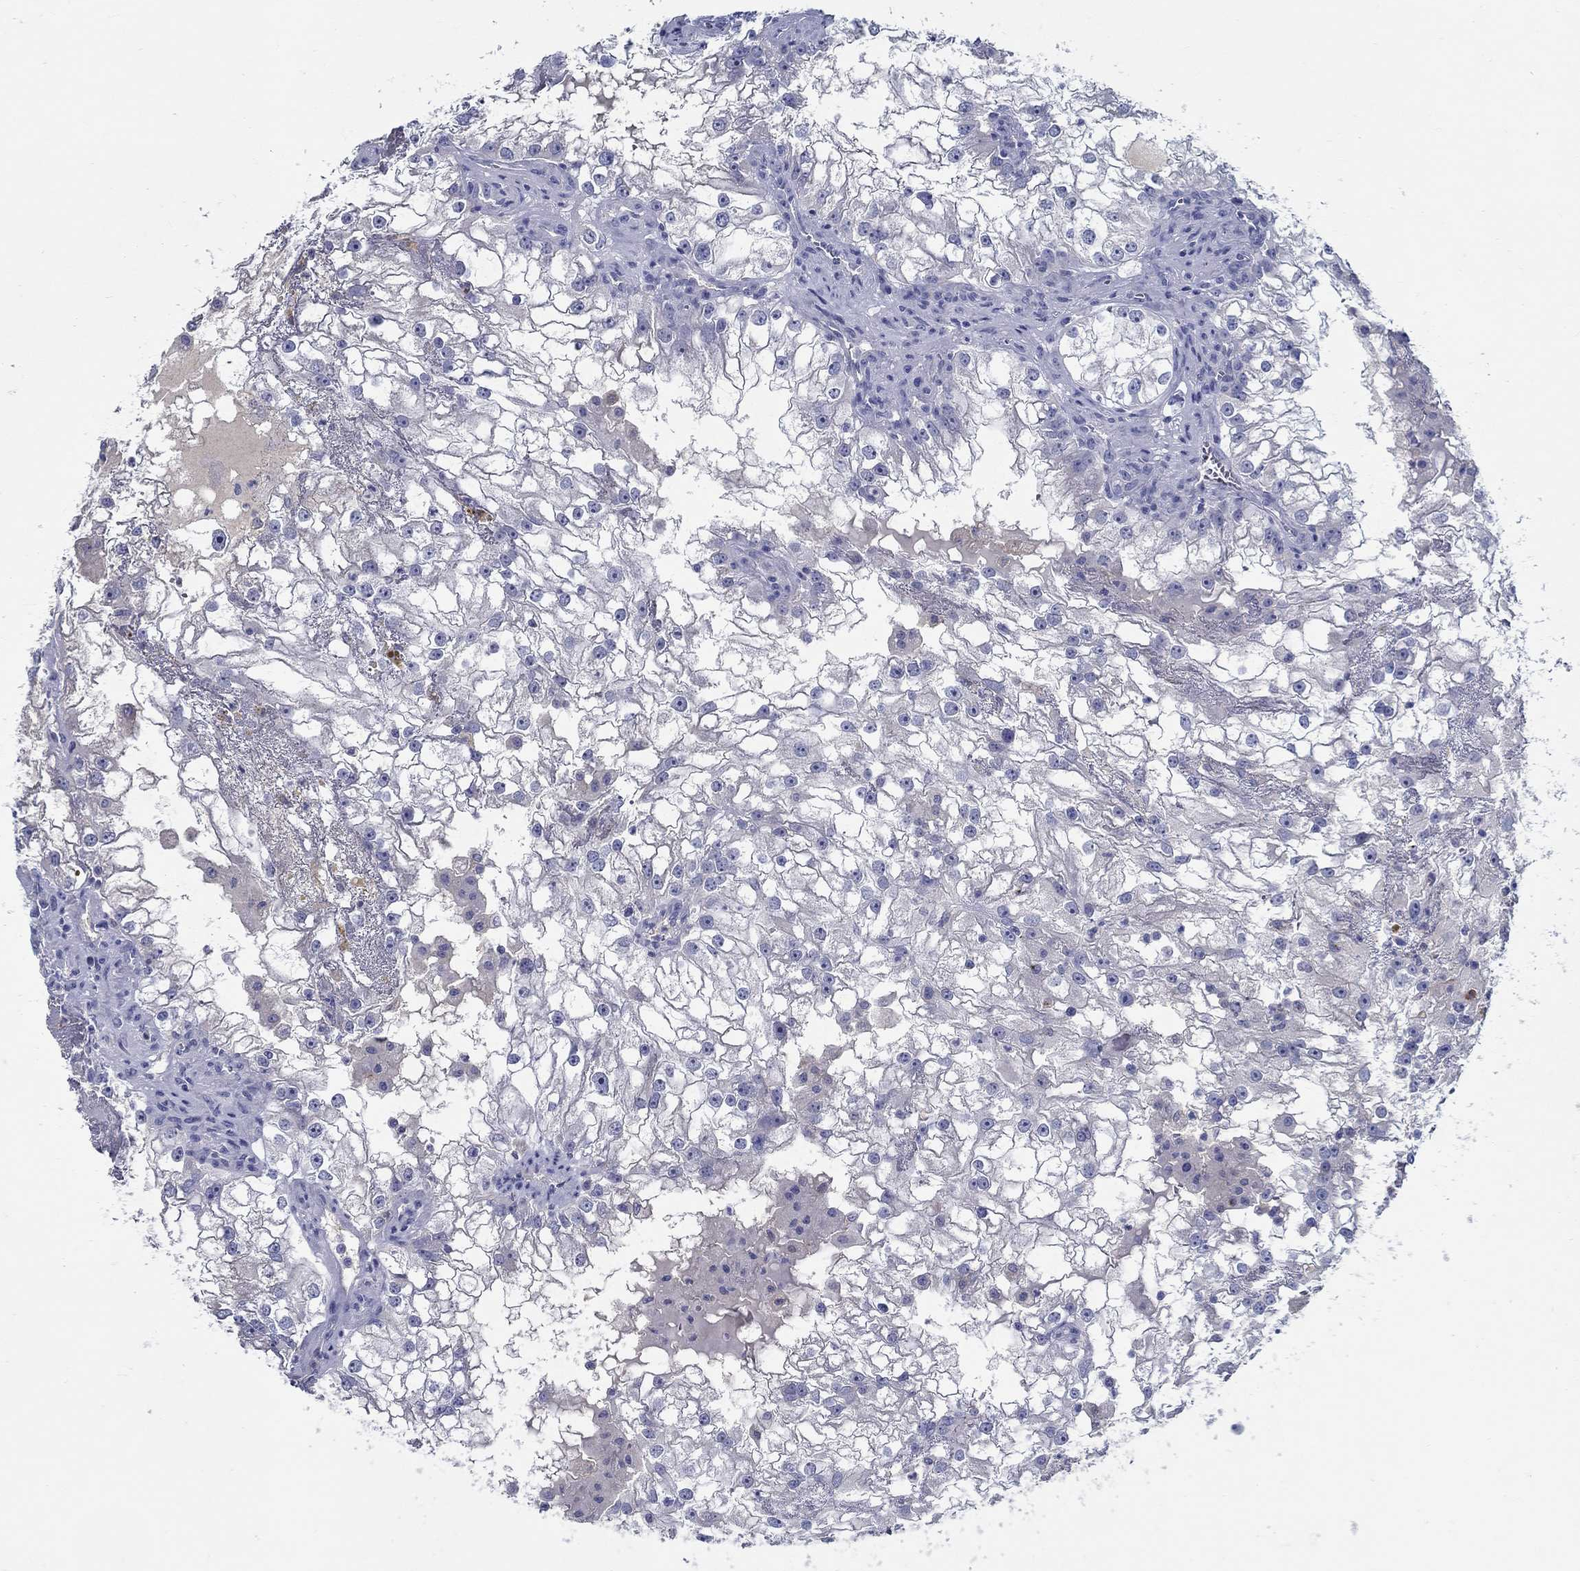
{"staining": {"intensity": "negative", "quantity": "none", "location": "none"}, "tissue": "renal cancer", "cell_type": "Tumor cells", "image_type": "cancer", "snomed": [{"axis": "morphology", "description": "Adenocarcinoma, NOS"}, {"axis": "topography", "description": "Kidney"}], "caption": "The histopathology image demonstrates no significant staining in tumor cells of adenocarcinoma (renal).", "gene": "CRYGD", "patient": {"sex": "male", "age": 59}}